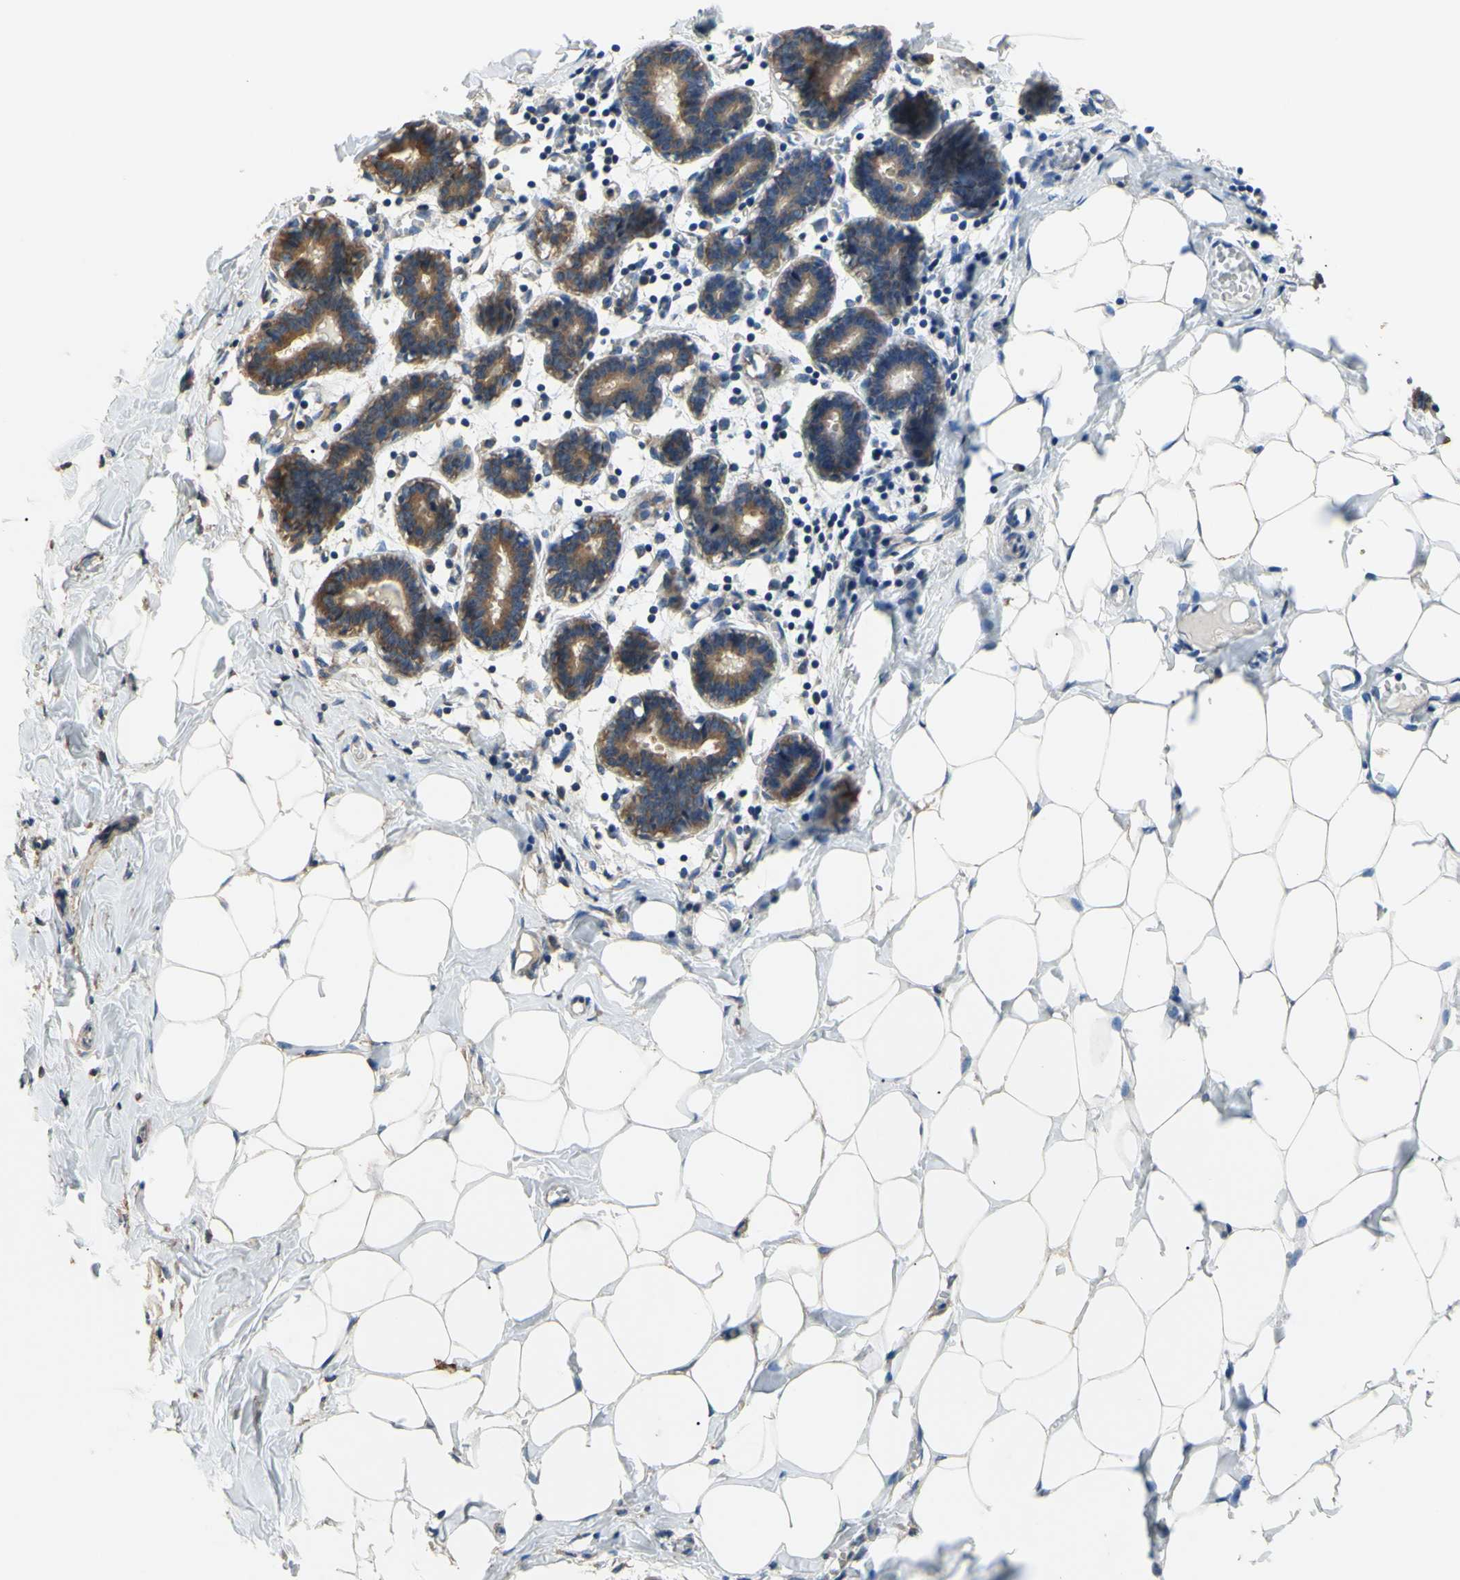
{"staining": {"intensity": "negative", "quantity": "none", "location": "none"}, "tissue": "breast", "cell_type": "Adipocytes", "image_type": "normal", "snomed": [{"axis": "morphology", "description": "Normal tissue, NOS"}, {"axis": "topography", "description": "Breast"}], "caption": "Breast was stained to show a protein in brown. There is no significant staining in adipocytes. (DAB (3,3'-diaminobenzidine) IHC with hematoxylin counter stain).", "gene": "CTTN", "patient": {"sex": "female", "age": 27}}